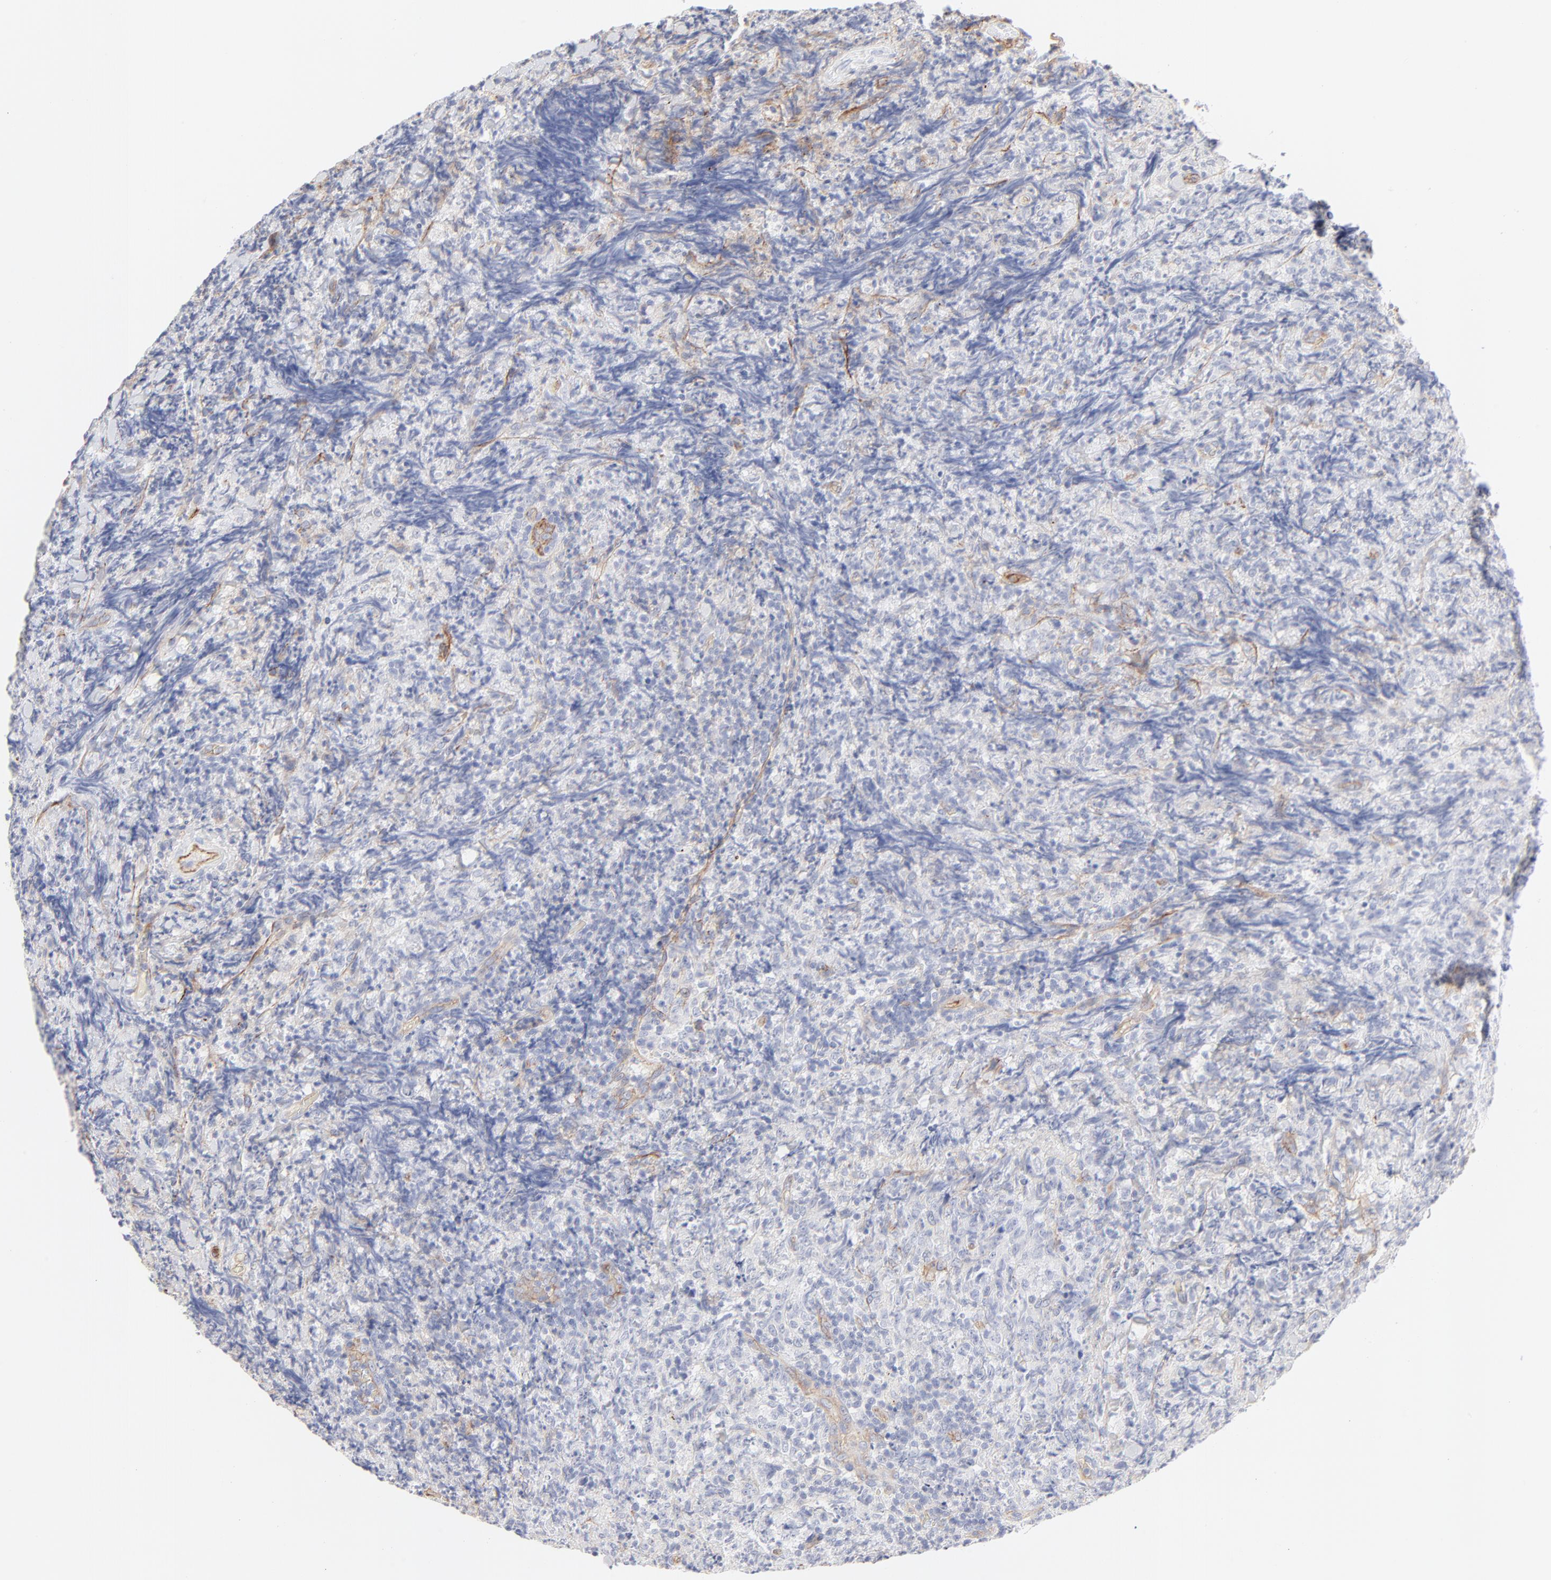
{"staining": {"intensity": "negative", "quantity": "none", "location": "none"}, "tissue": "lymphoma", "cell_type": "Tumor cells", "image_type": "cancer", "snomed": [{"axis": "morphology", "description": "Malignant lymphoma, non-Hodgkin's type, High grade"}, {"axis": "topography", "description": "Tonsil"}], "caption": "An image of human lymphoma is negative for staining in tumor cells.", "gene": "ITGA5", "patient": {"sex": "female", "age": 36}}